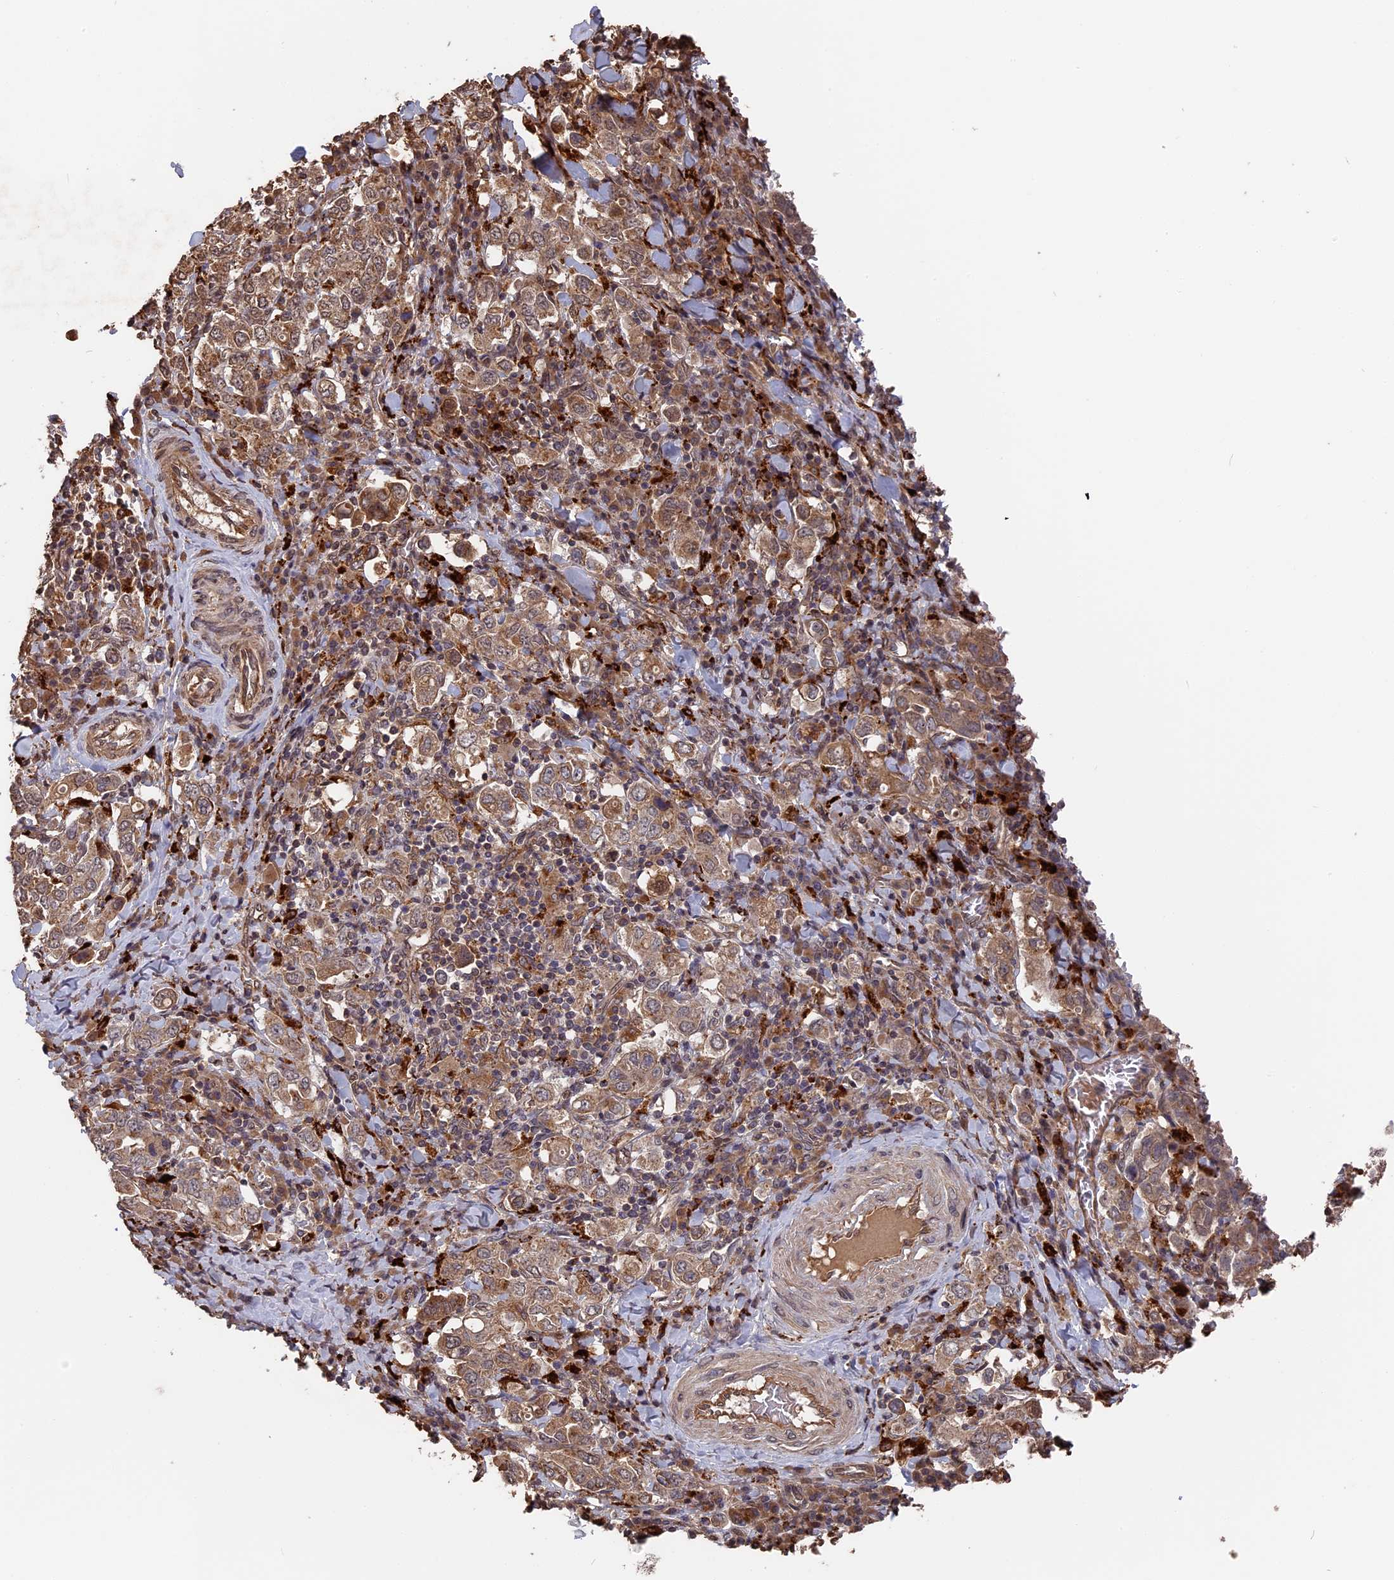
{"staining": {"intensity": "moderate", "quantity": ">75%", "location": "cytoplasmic/membranous"}, "tissue": "stomach cancer", "cell_type": "Tumor cells", "image_type": "cancer", "snomed": [{"axis": "morphology", "description": "Adenocarcinoma, NOS"}, {"axis": "topography", "description": "Stomach, upper"}], "caption": "About >75% of tumor cells in human stomach adenocarcinoma exhibit moderate cytoplasmic/membranous protein staining as visualized by brown immunohistochemical staining.", "gene": "TELO2", "patient": {"sex": "male", "age": 62}}